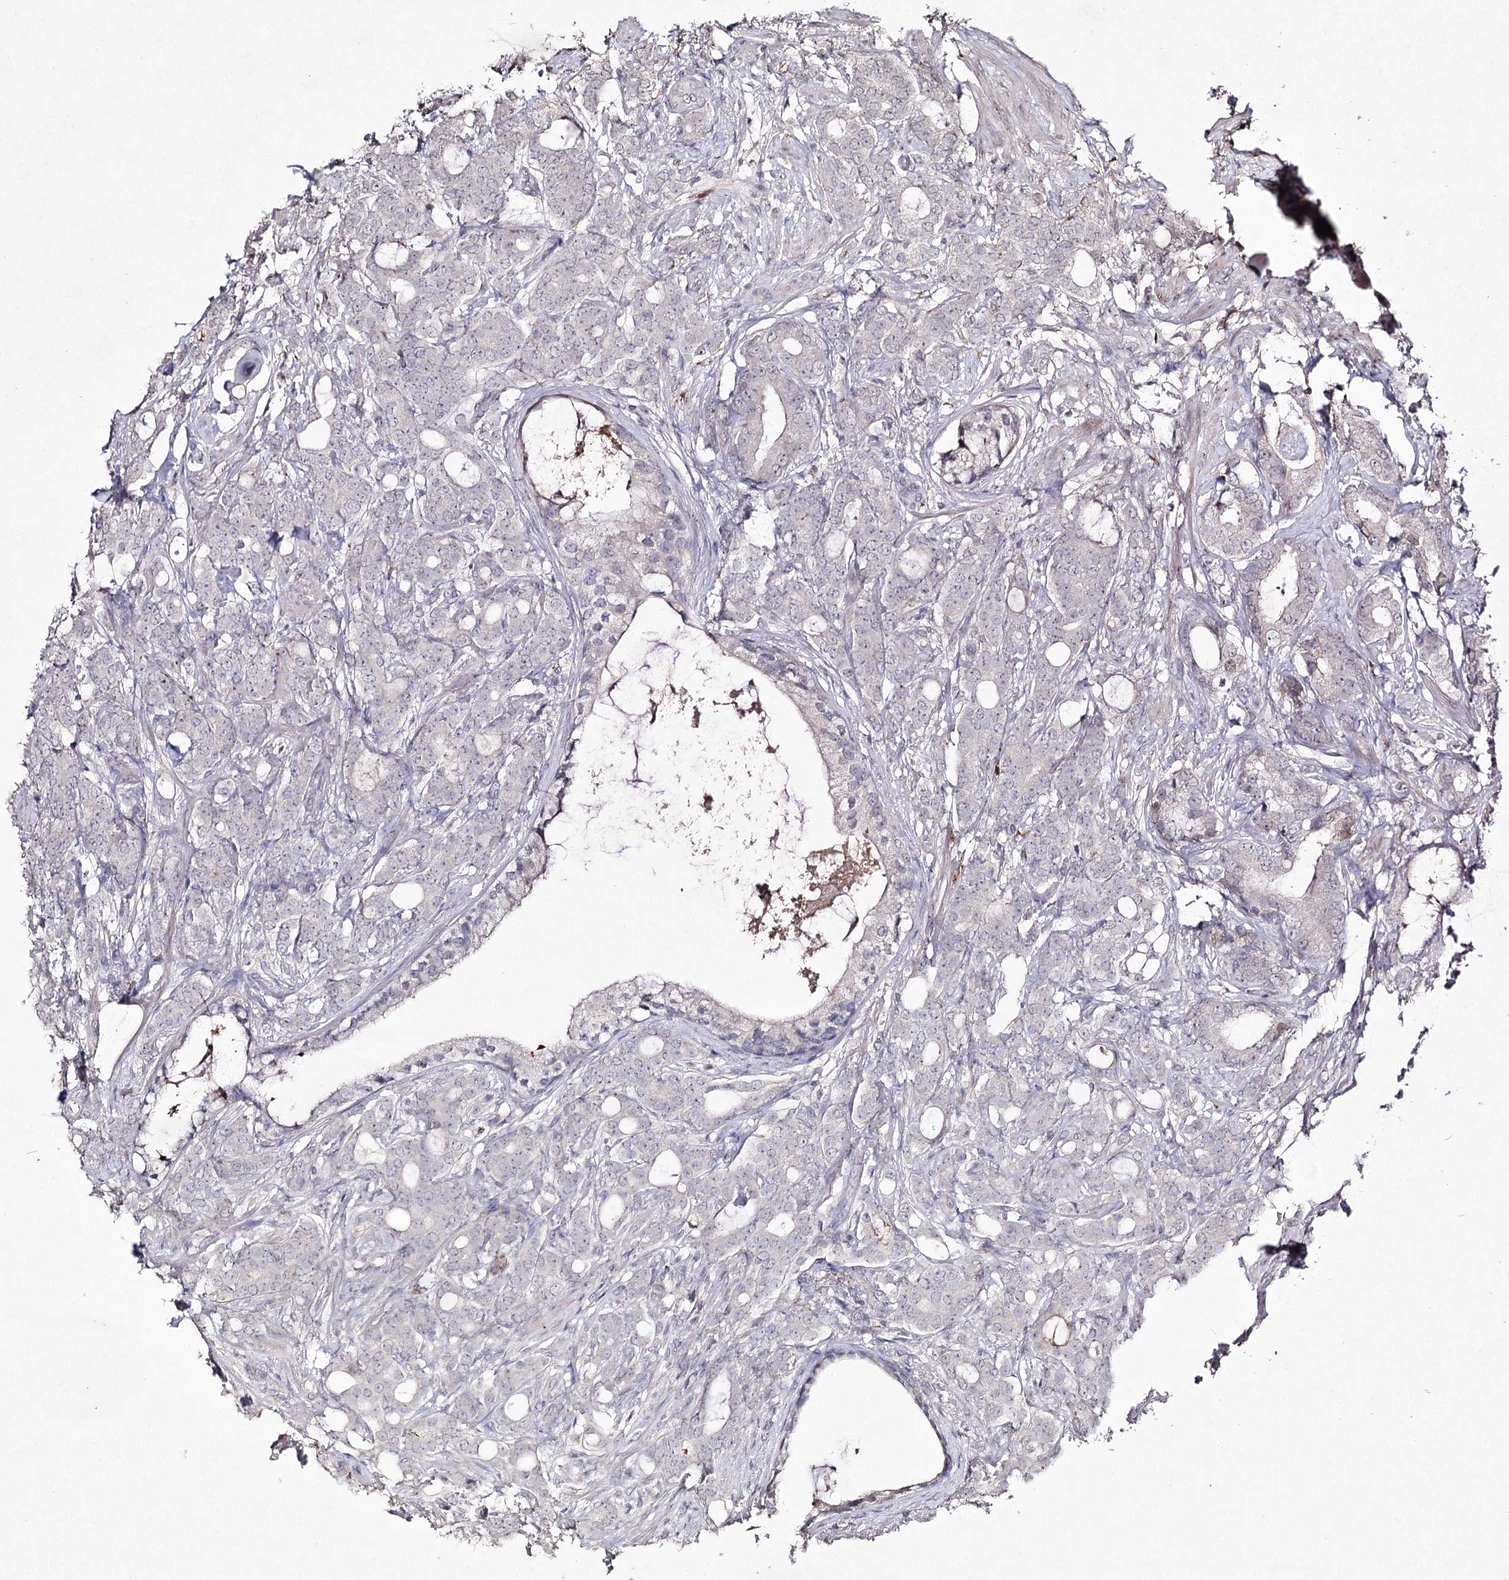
{"staining": {"intensity": "negative", "quantity": "none", "location": "none"}, "tissue": "prostate cancer", "cell_type": "Tumor cells", "image_type": "cancer", "snomed": [{"axis": "morphology", "description": "Adenocarcinoma, Low grade"}, {"axis": "topography", "description": "Prostate"}], "caption": "IHC micrograph of neoplastic tissue: prostate cancer (adenocarcinoma (low-grade)) stained with DAB demonstrates no significant protein expression in tumor cells.", "gene": "SYNGR3", "patient": {"sex": "male", "age": 71}}